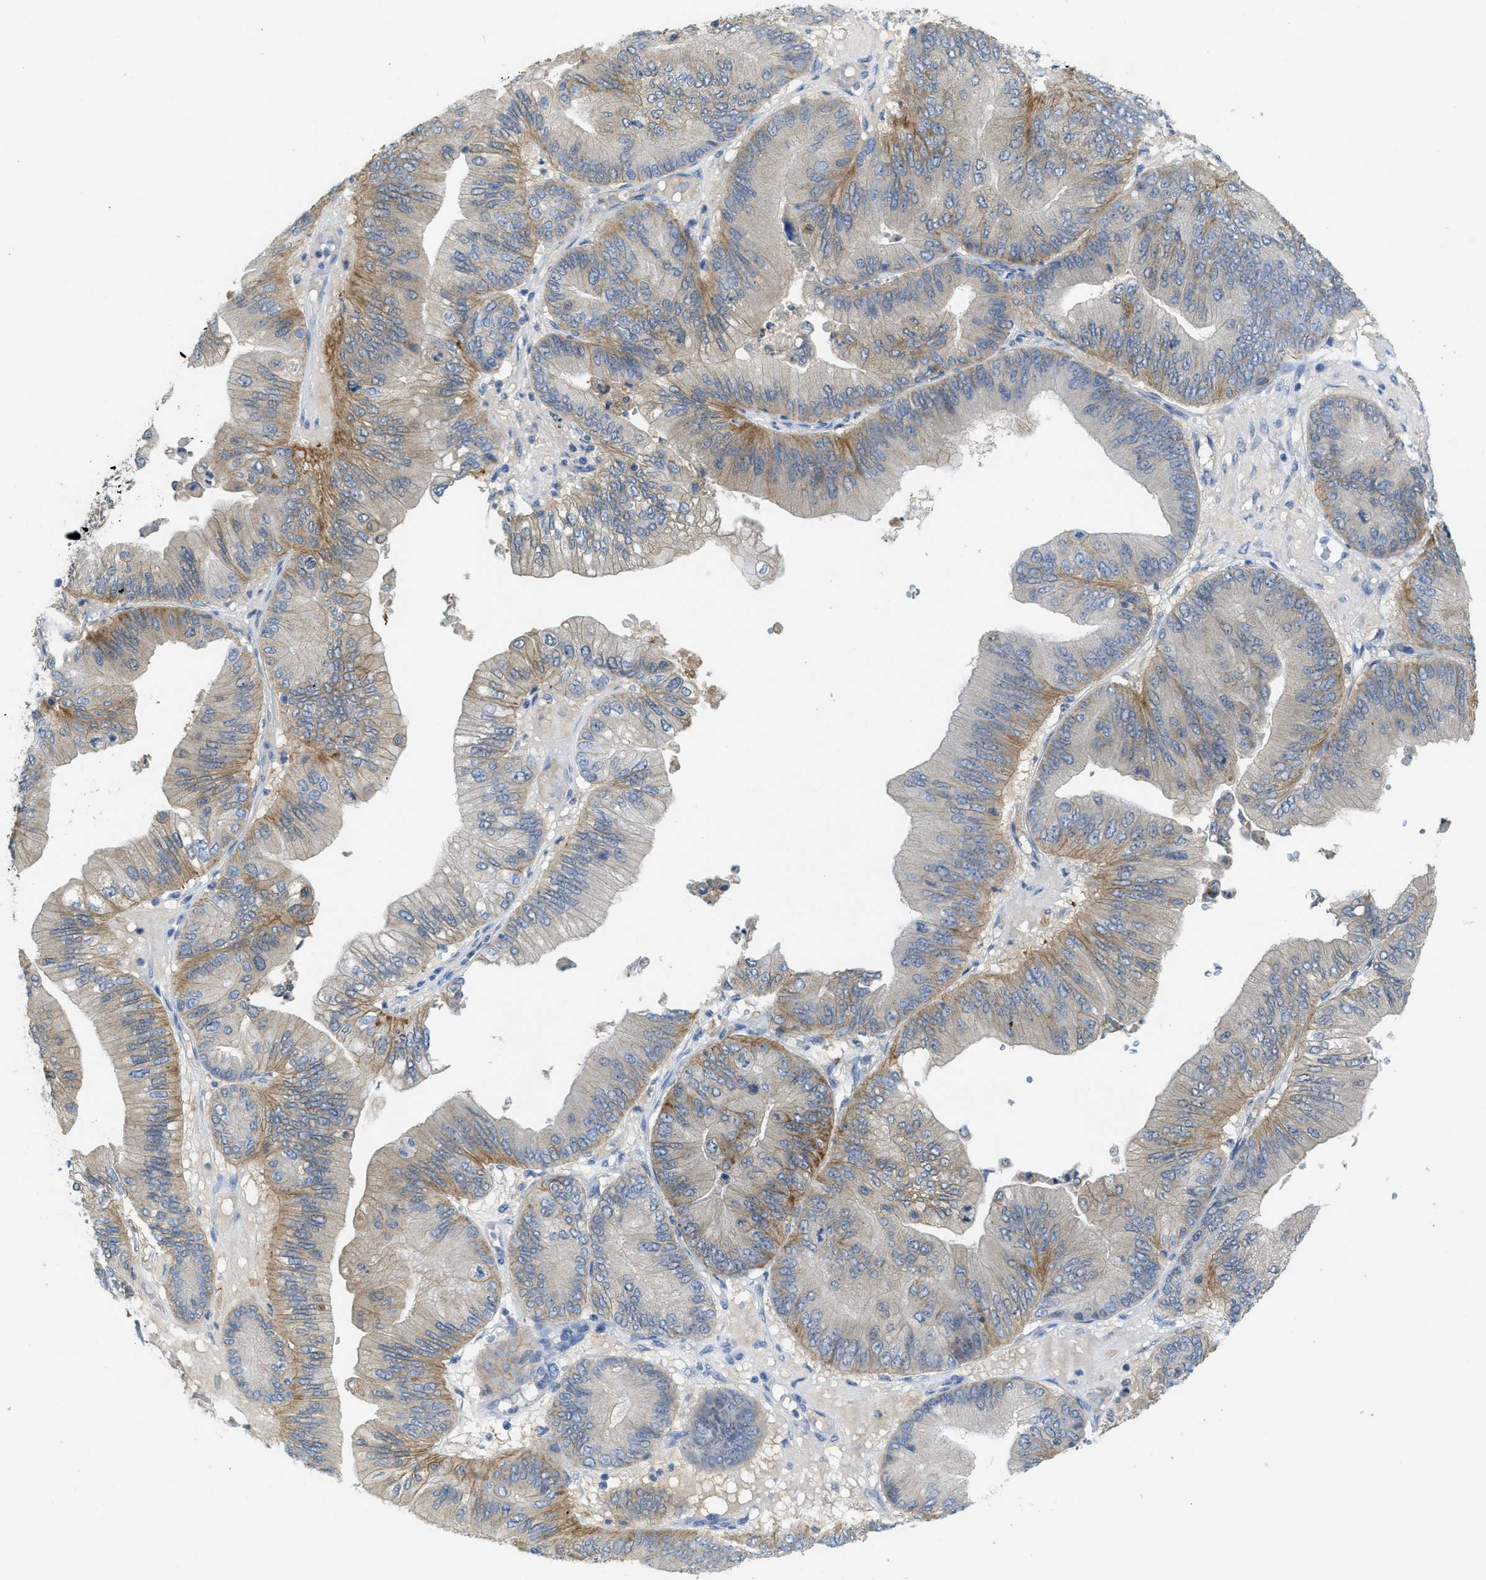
{"staining": {"intensity": "moderate", "quantity": "25%-75%", "location": "cytoplasmic/membranous"}, "tissue": "ovarian cancer", "cell_type": "Tumor cells", "image_type": "cancer", "snomed": [{"axis": "morphology", "description": "Cystadenocarcinoma, mucinous, NOS"}, {"axis": "topography", "description": "Ovary"}], "caption": "The image reveals immunohistochemical staining of ovarian cancer. There is moderate cytoplasmic/membranous expression is appreciated in about 25%-75% of tumor cells.", "gene": "CNNM4", "patient": {"sex": "female", "age": 61}}